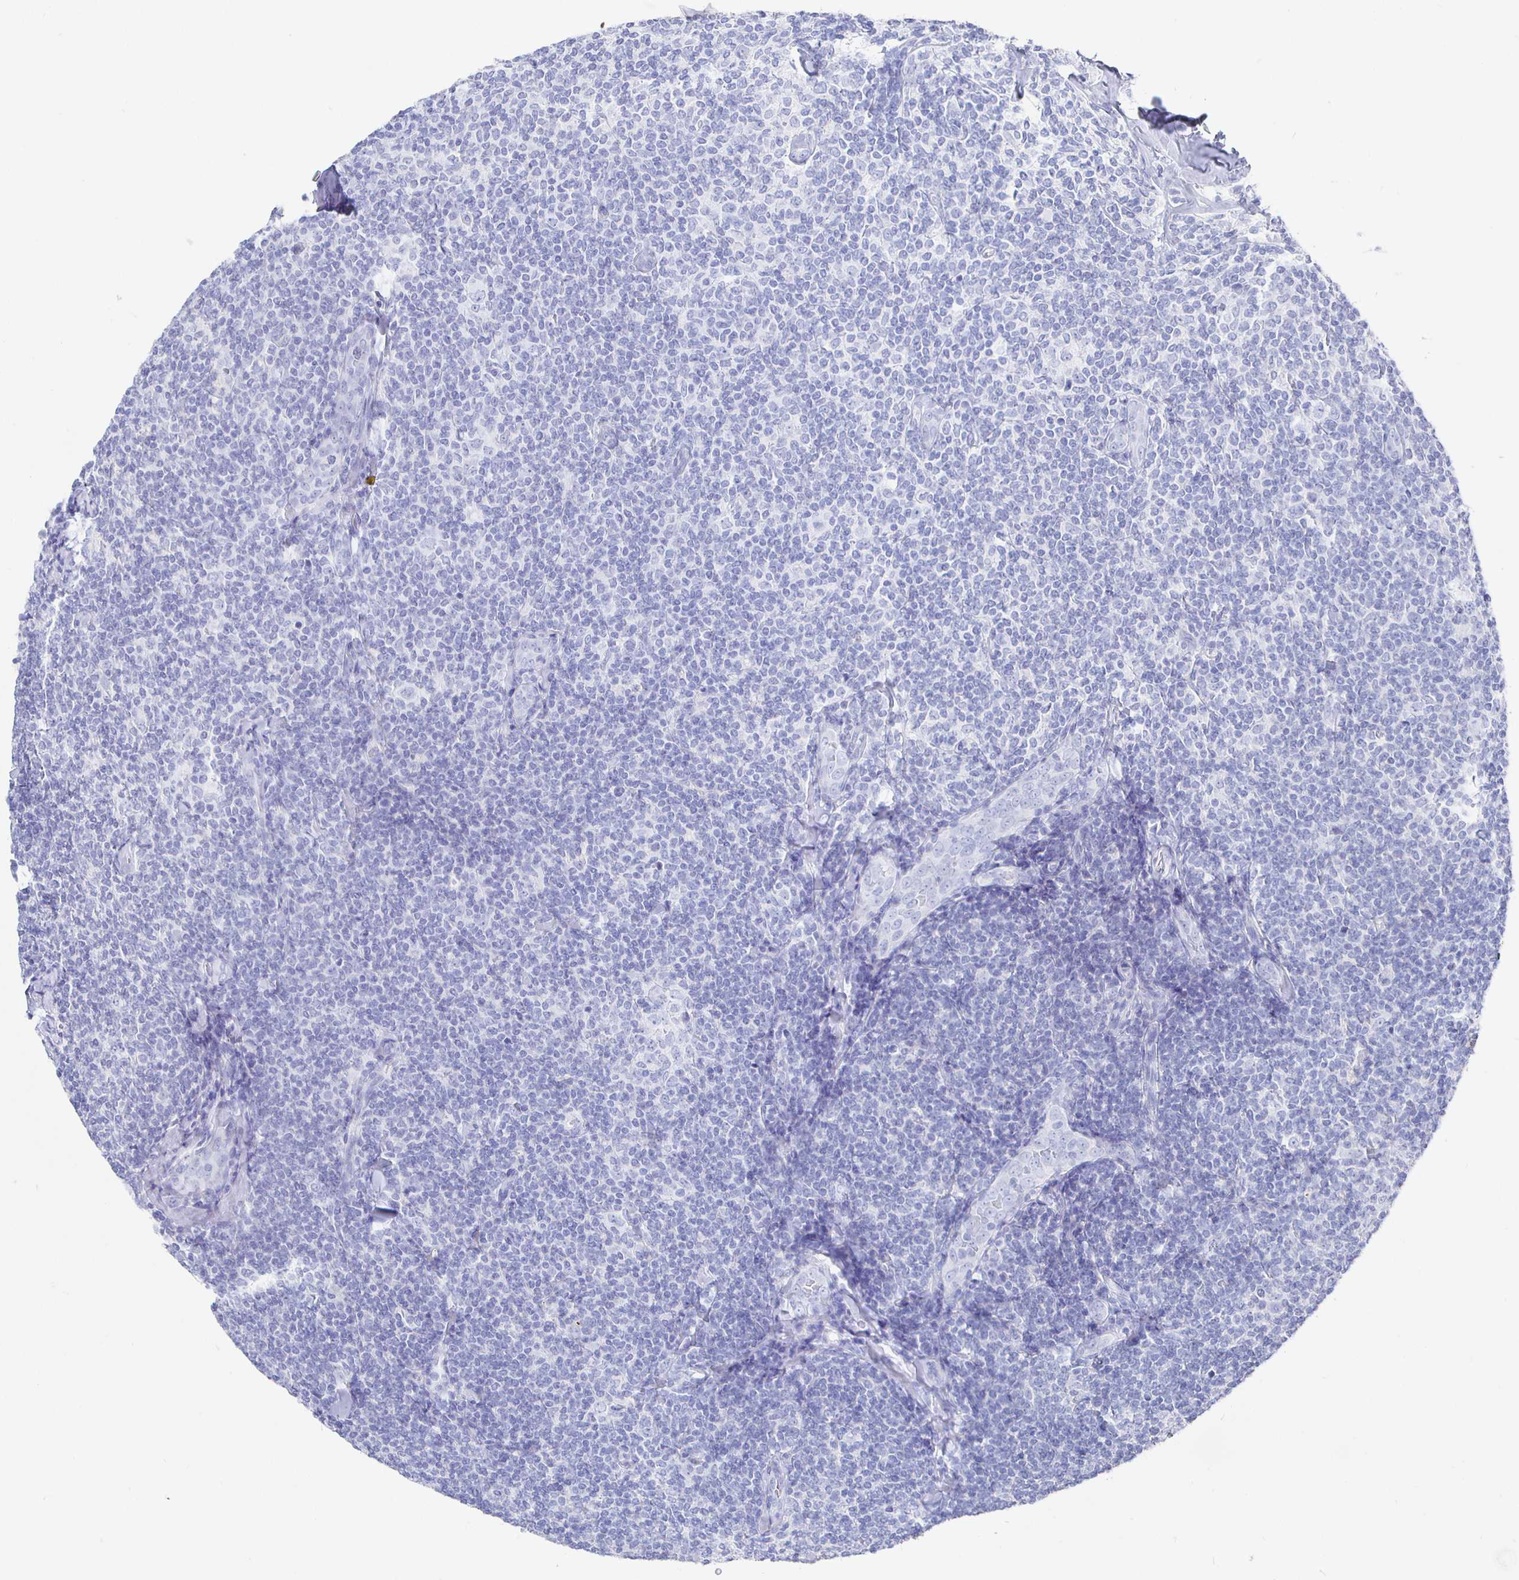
{"staining": {"intensity": "negative", "quantity": "none", "location": "none"}, "tissue": "lymphoma", "cell_type": "Tumor cells", "image_type": "cancer", "snomed": [{"axis": "morphology", "description": "Malignant lymphoma, non-Hodgkin's type, Low grade"}, {"axis": "topography", "description": "Lymph node"}], "caption": "Protein analysis of lymphoma exhibits no significant expression in tumor cells.", "gene": "CLCA1", "patient": {"sex": "female", "age": 56}}